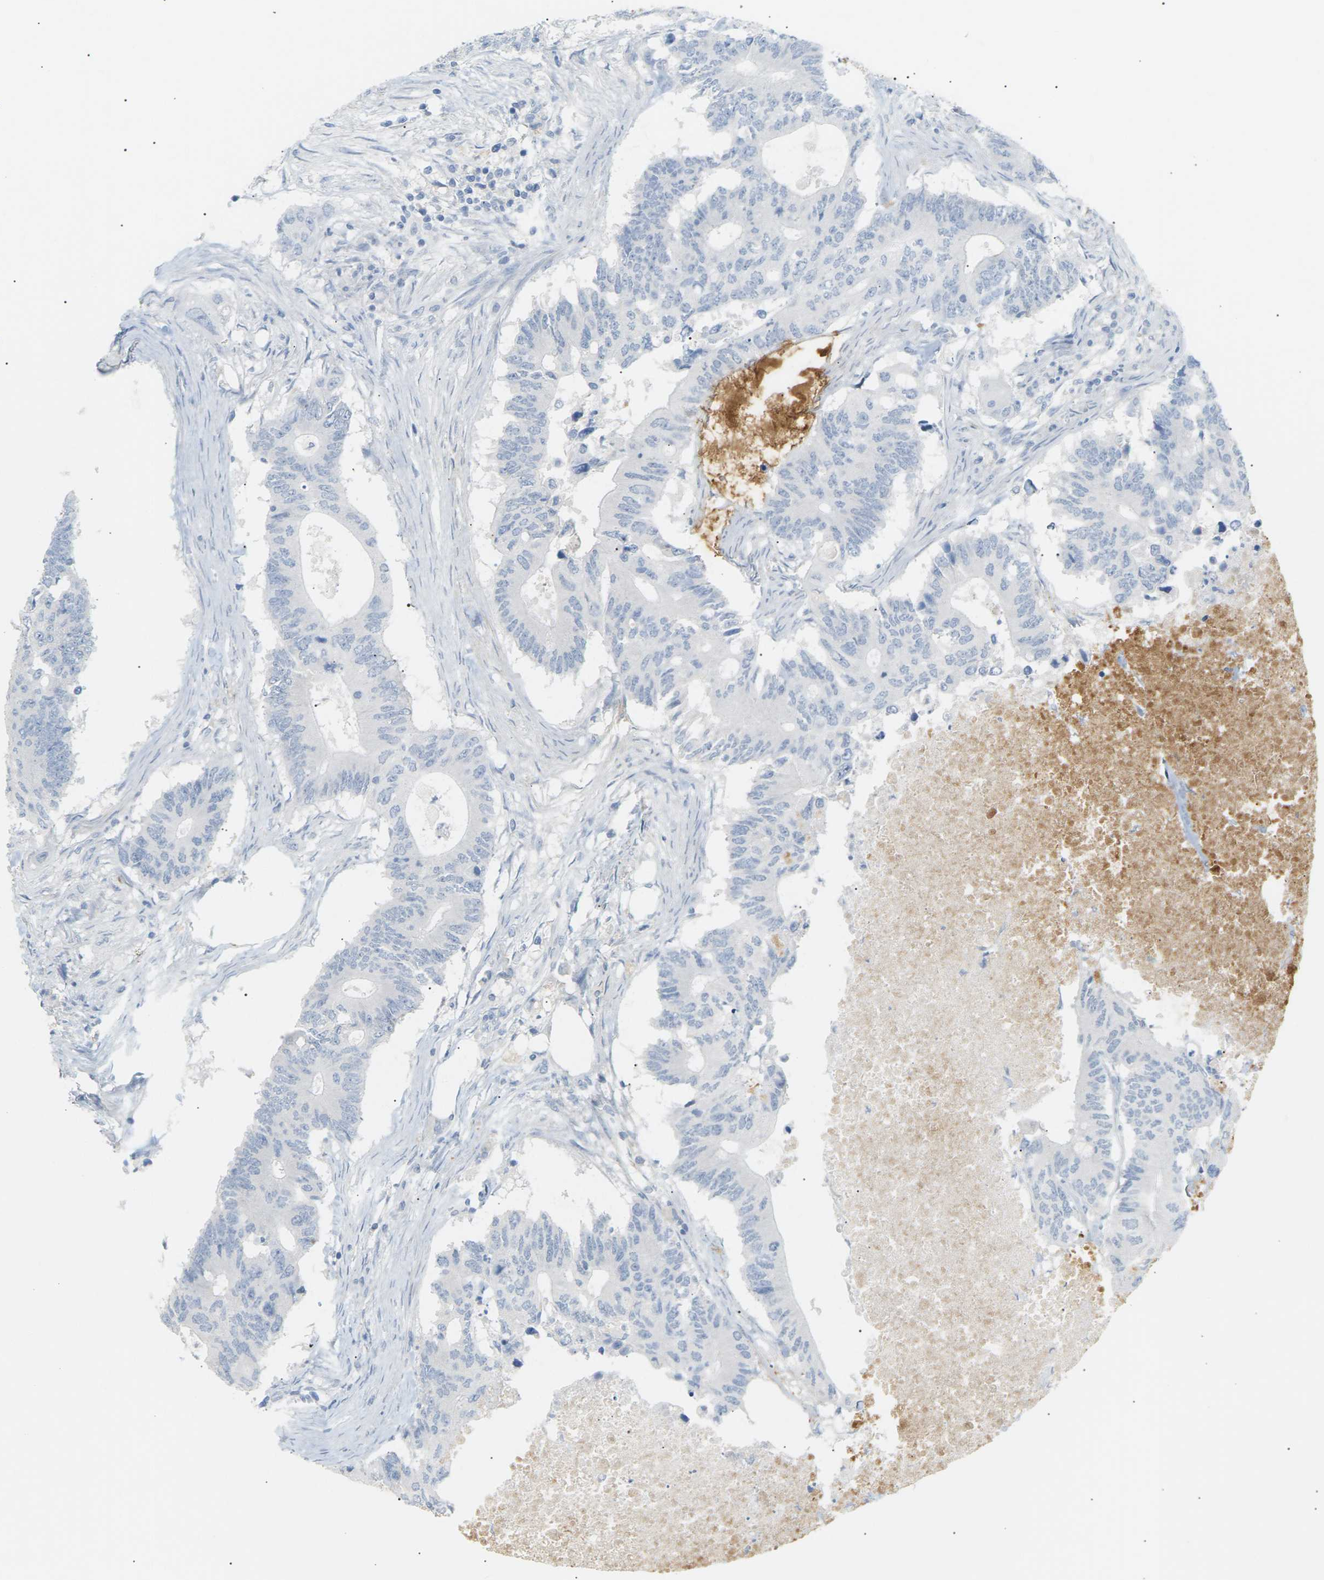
{"staining": {"intensity": "negative", "quantity": "none", "location": "none"}, "tissue": "colorectal cancer", "cell_type": "Tumor cells", "image_type": "cancer", "snomed": [{"axis": "morphology", "description": "Adenocarcinoma, NOS"}, {"axis": "topography", "description": "Colon"}], "caption": "The image displays no staining of tumor cells in adenocarcinoma (colorectal). (Immunohistochemistry (ihc), brightfield microscopy, high magnification).", "gene": "CLU", "patient": {"sex": "male", "age": 71}}